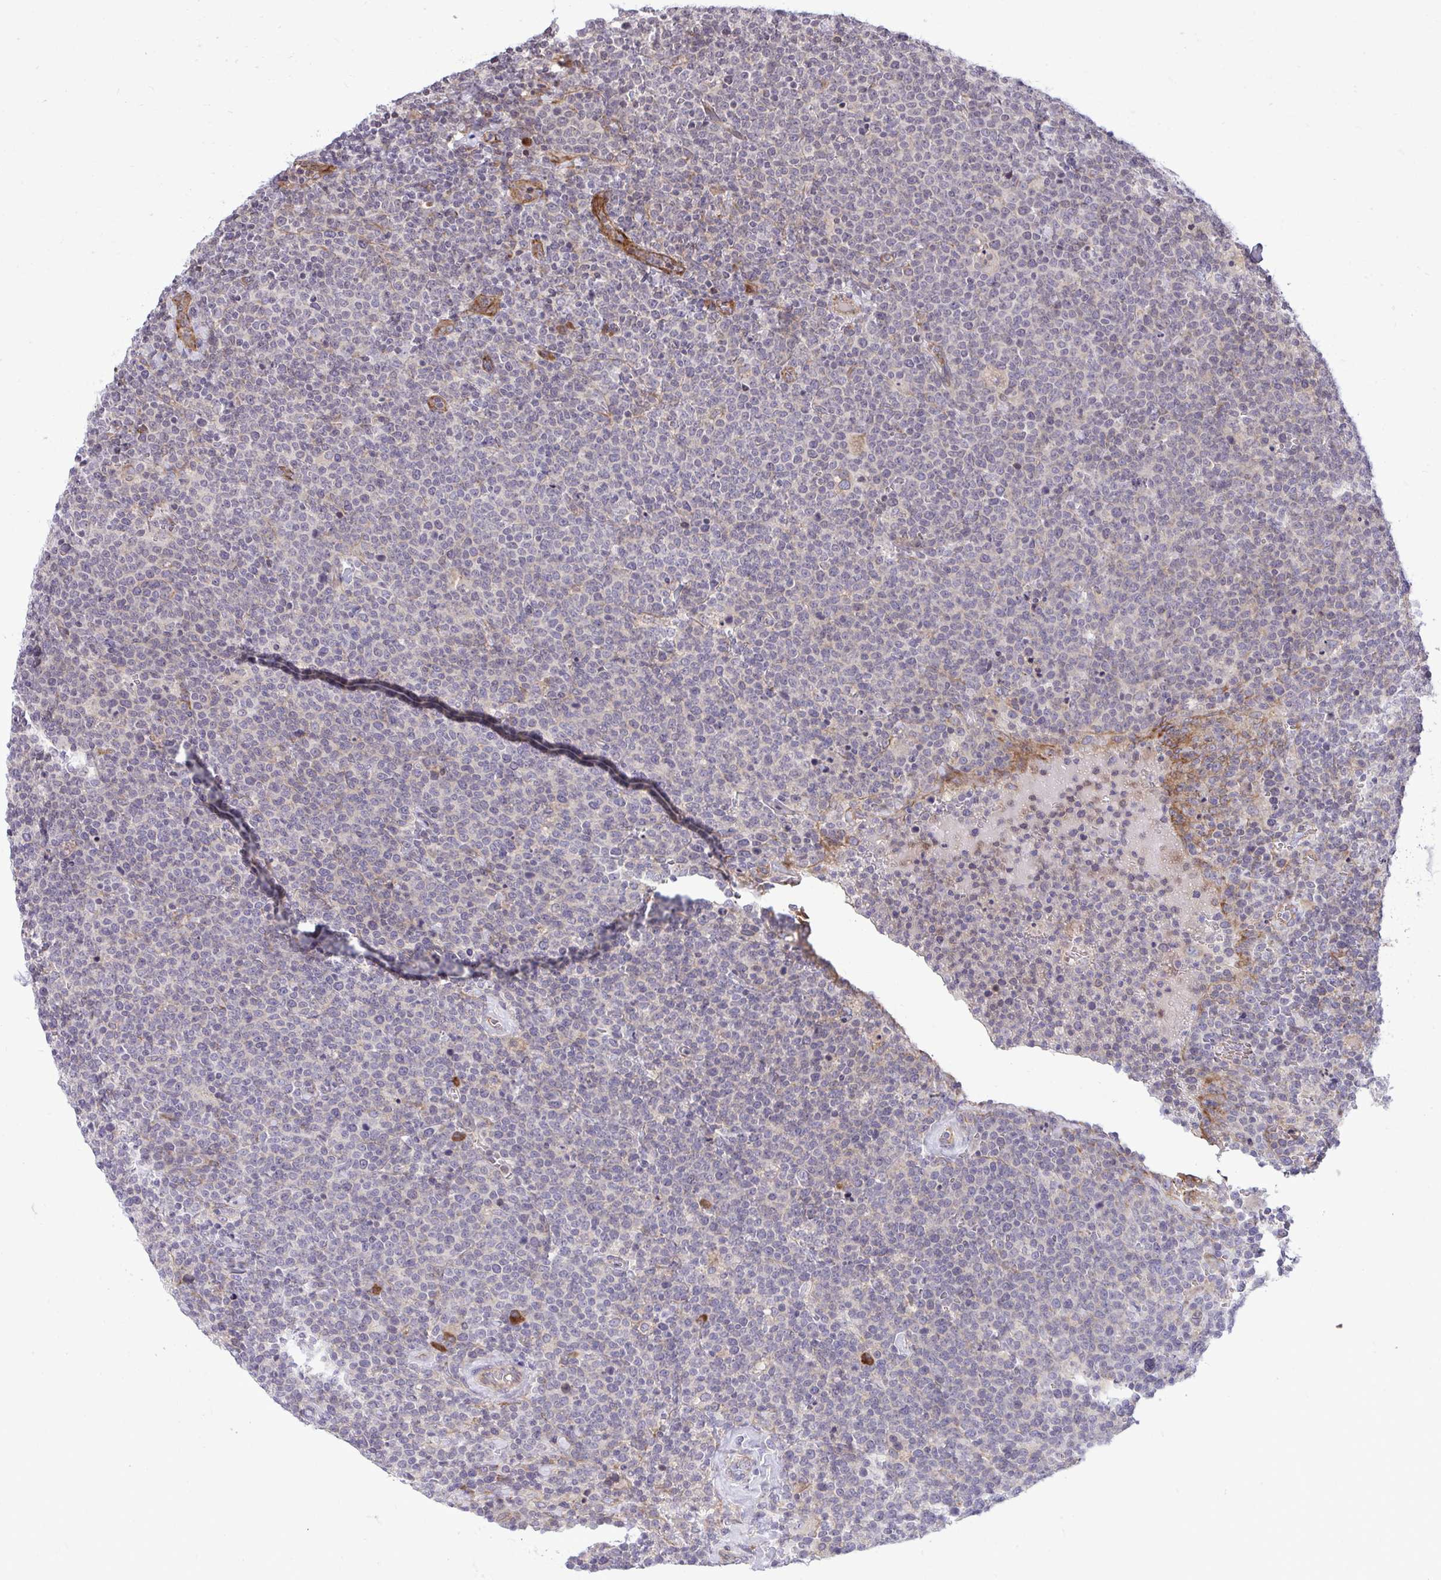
{"staining": {"intensity": "negative", "quantity": "none", "location": "none"}, "tissue": "lymphoma", "cell_type": "Tumor cells", "image_type": "cancer", "snomed": [{"axis": "morphology", "description": "Malignant lymphoma, non-Hodgkin's type, High grade"}, {"axis": "topography", "description": "Lymph node"}], "caption": "This is an immunohistochemistry micrograph of human lymphoma. There is no staining in tumor cells.", "gene": "METTL9", "patient": {"sex": "male", "age": 61}}